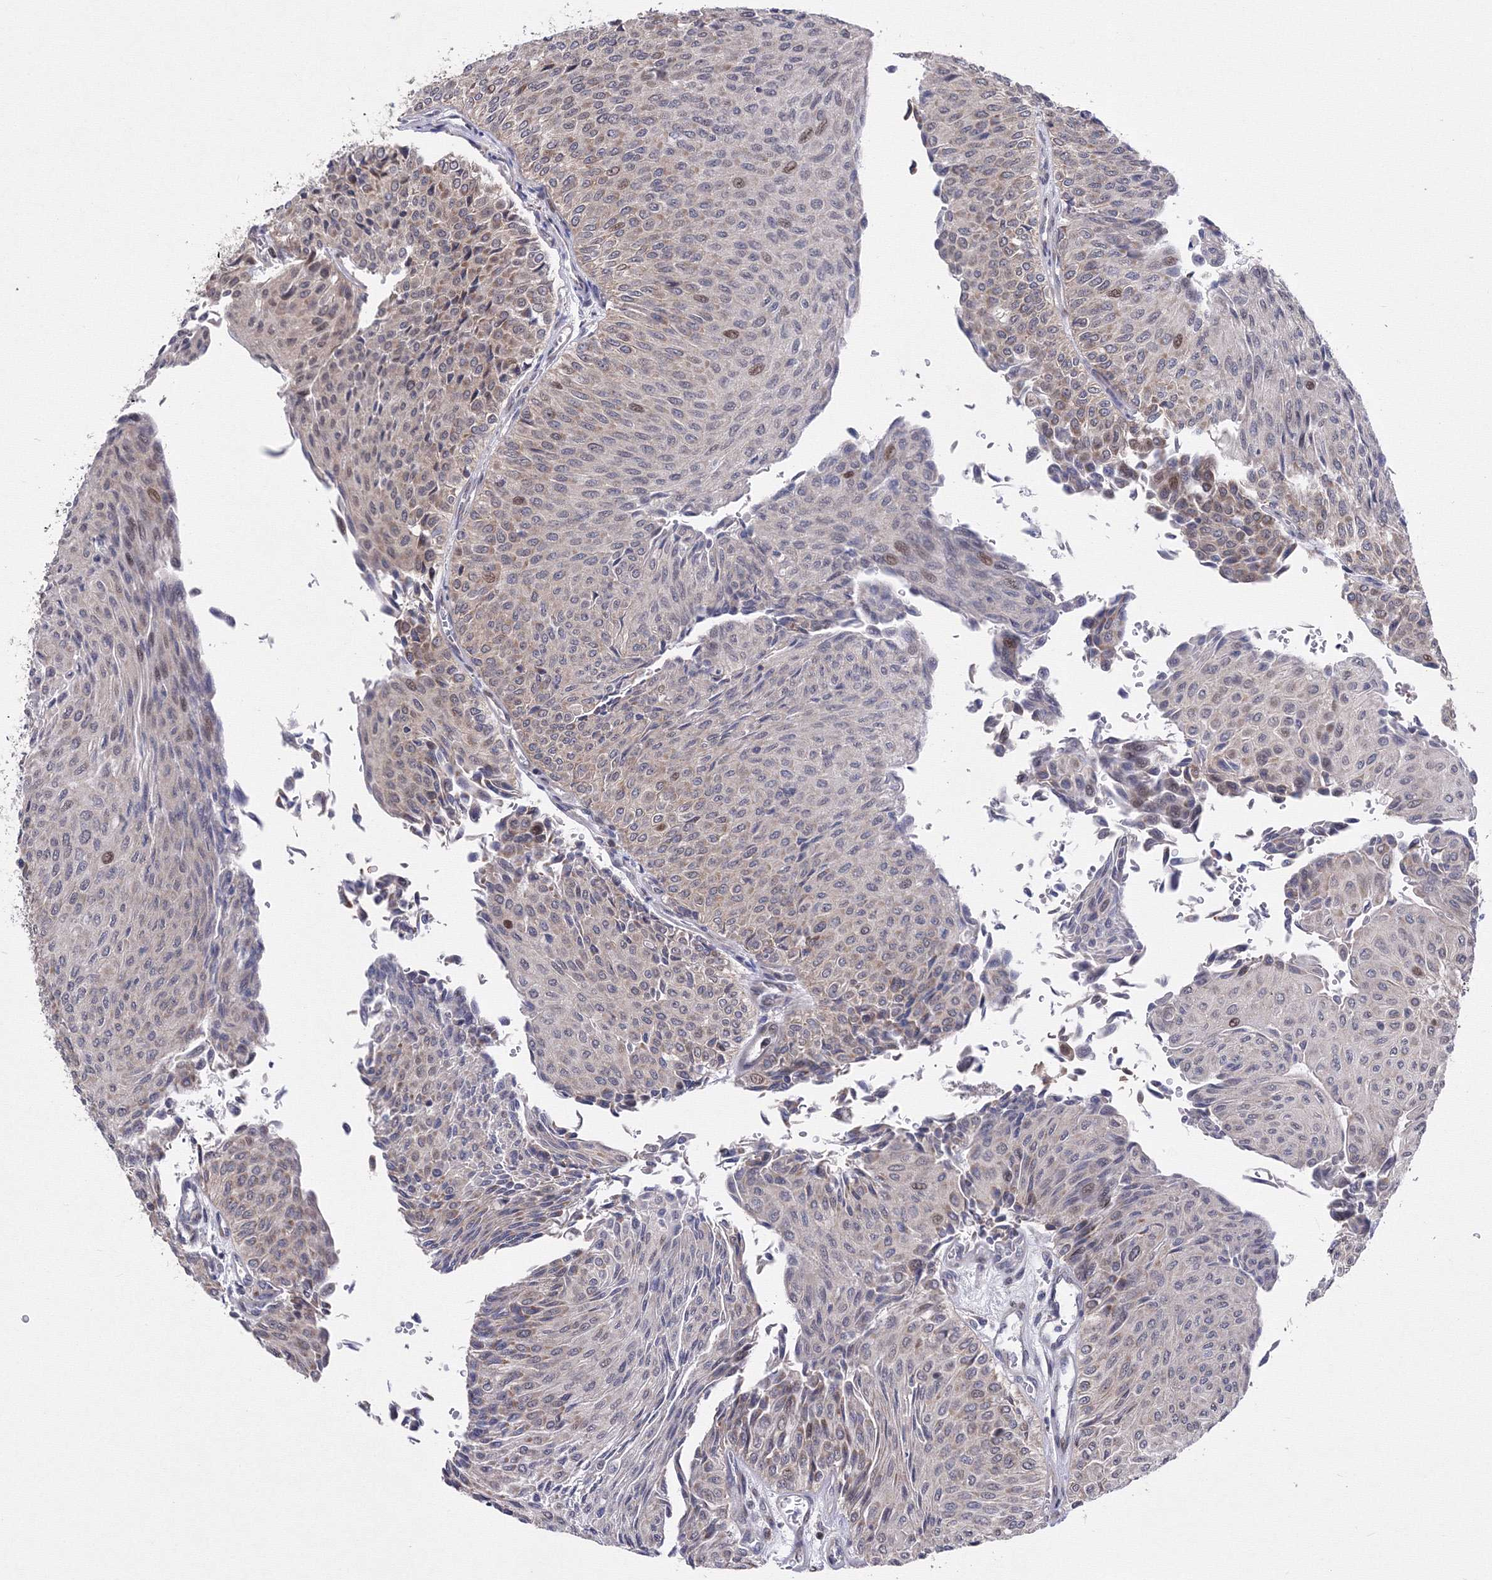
{"staining": {"intensity": "weak", "quantity": "25%-75%", "location": "cytoplasmic/membranous,nuclear"}, "tissue": "urothelial cancer", "cell_type": "Tumor cells", "image_type": "cancer", "snomed": [{"axis": "morphology", "description": "Urothelial carcinoma, Low grade"}, {"axis": "topography", "description": "Urinary bladder"}], "caption": "Urothelial cancer was stained to show a protein in brown. There is low levels of weak cytoplasmic/membranous and nuclear staining in about 25%-75% of tumor cells.", "gene": "GPN1", "patient": {"sex": "male", "age": 78}}